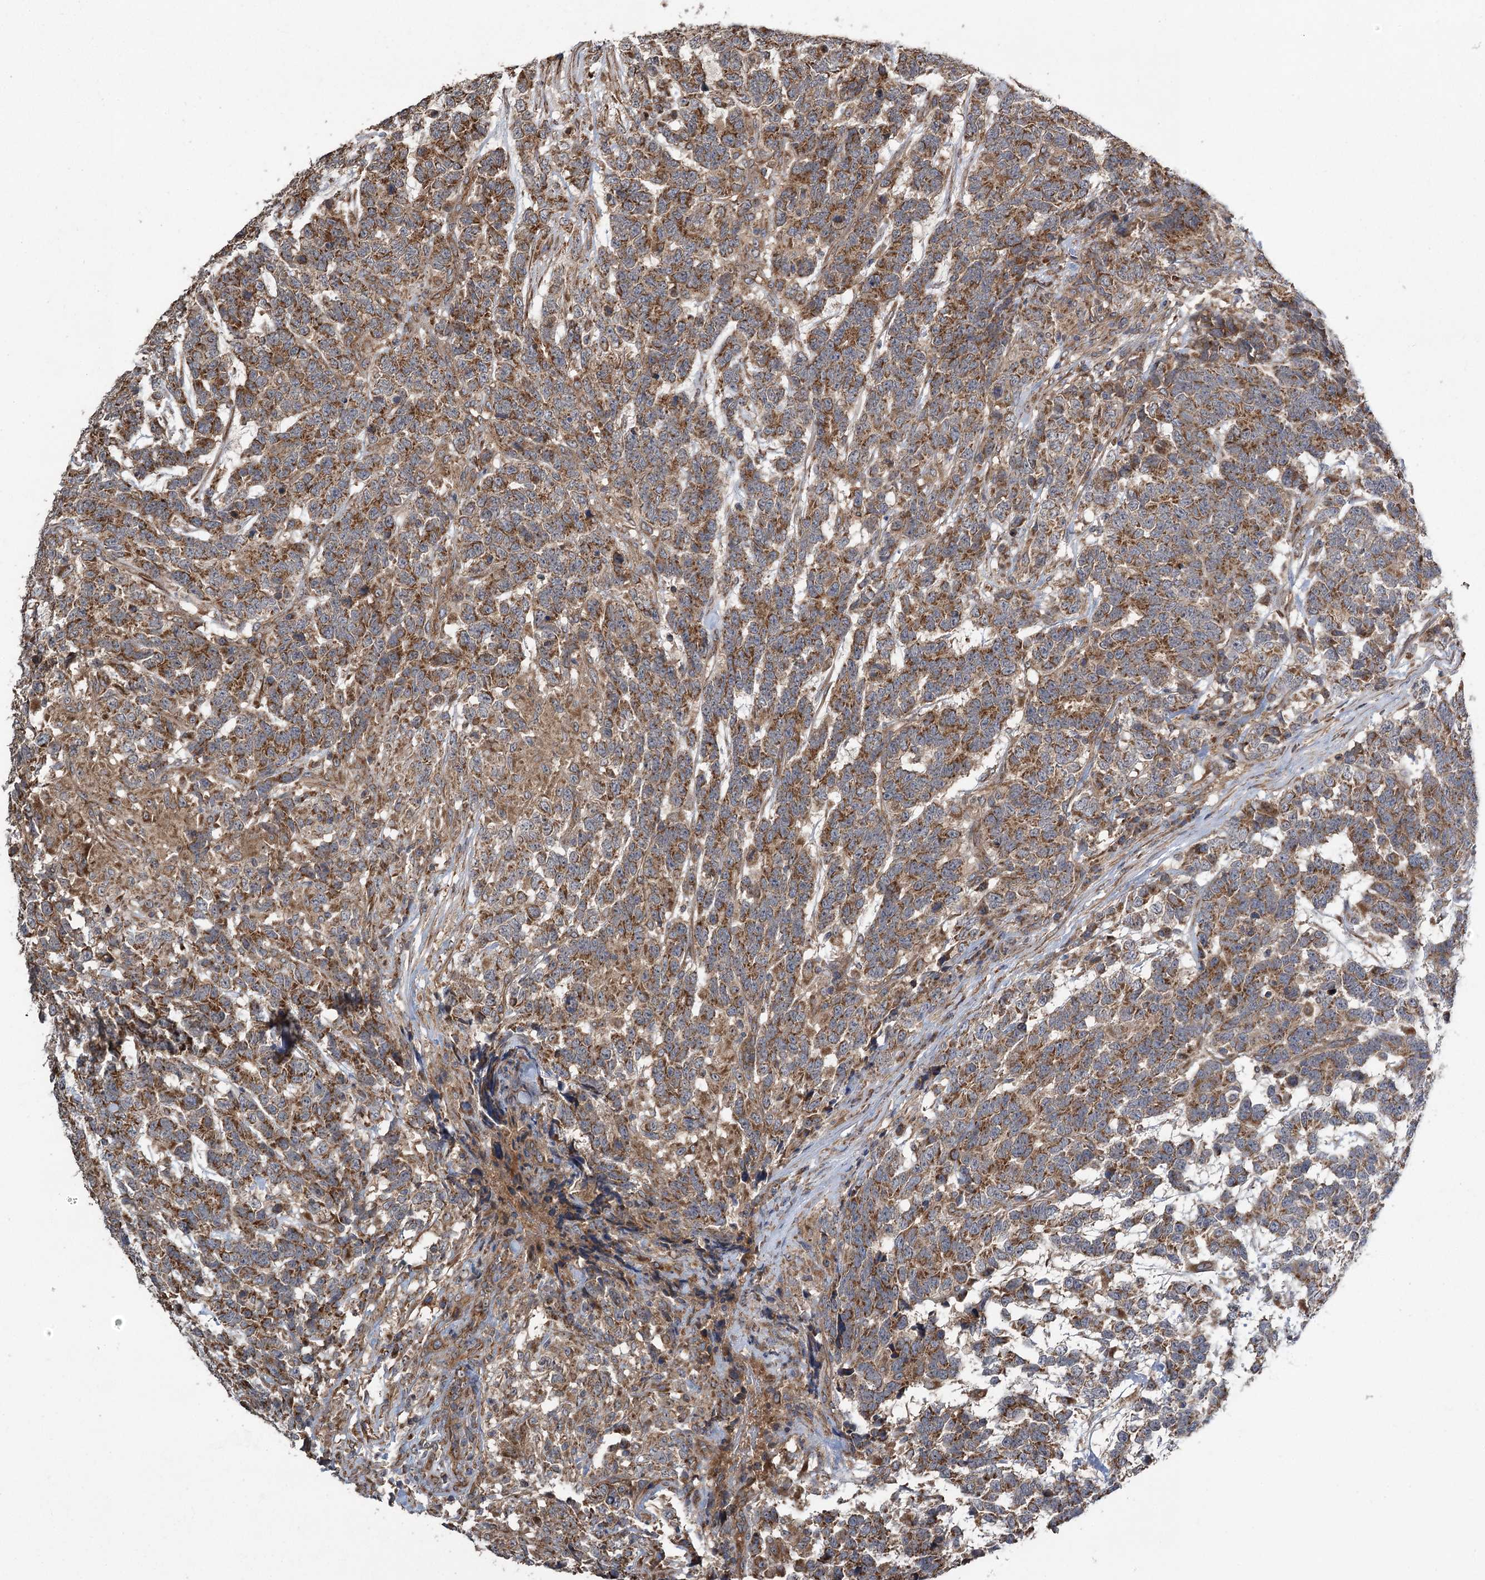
{"staining": {"intensity": "moderate", "quantity": ">75%", "location": "cytoplasmic/membranous"}, "tissue": "testis cancer", "cell_type": "Tumor cells", "image_type": "cancer", "snomed": [{"axis": "morphology", "description": "Carcinoma, Embryonal, NOS"}, {"axis": "topography", "description": "Testis"}], "caption": "This histopathology image demonstrates IHC staining of testis cancer, with medium moderate cytoplasmic/membranous staining in about >75% of tumor cells.", "gene": "RWDD4", "patient": {"sex": "male", "age": 26}}